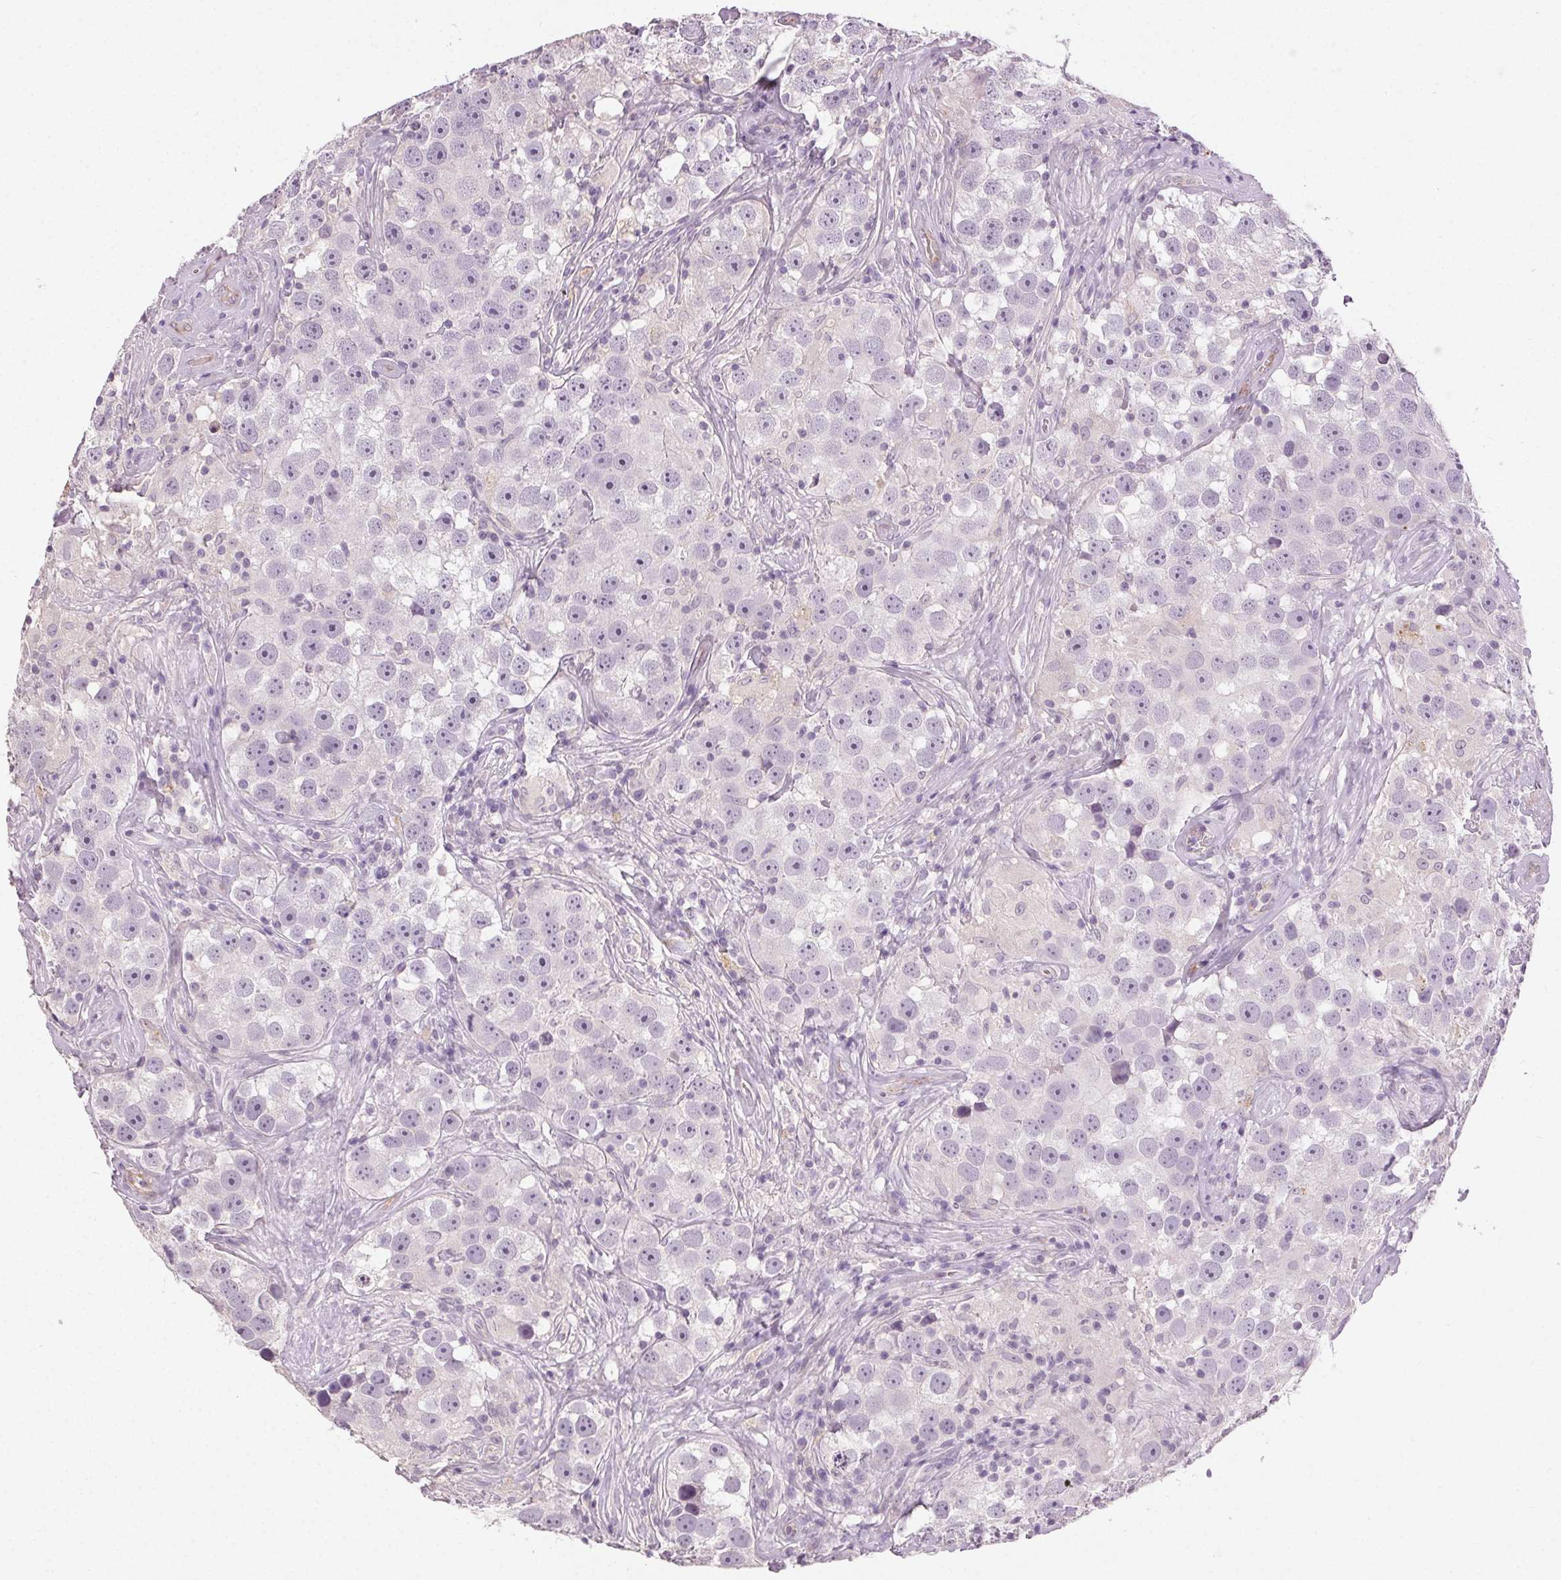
{"staining": {"intensity": "negative", "quantity": "none", "location": "none"}, "tissue": "testis cancer", "cell_type": "Tumor cells", "image_type": "cancer", "snomed": [{"axis": "morphology", "description": "Seminoma, NOS"}, {"axis": "topography", "description": "Testis"}], "caption": "A photomicrograph of testis cancer stained for a protein exhibits no brown staining in tumor cells.", "gene": "CLTRN", "patient": {"sex": "male", "age": 49}}